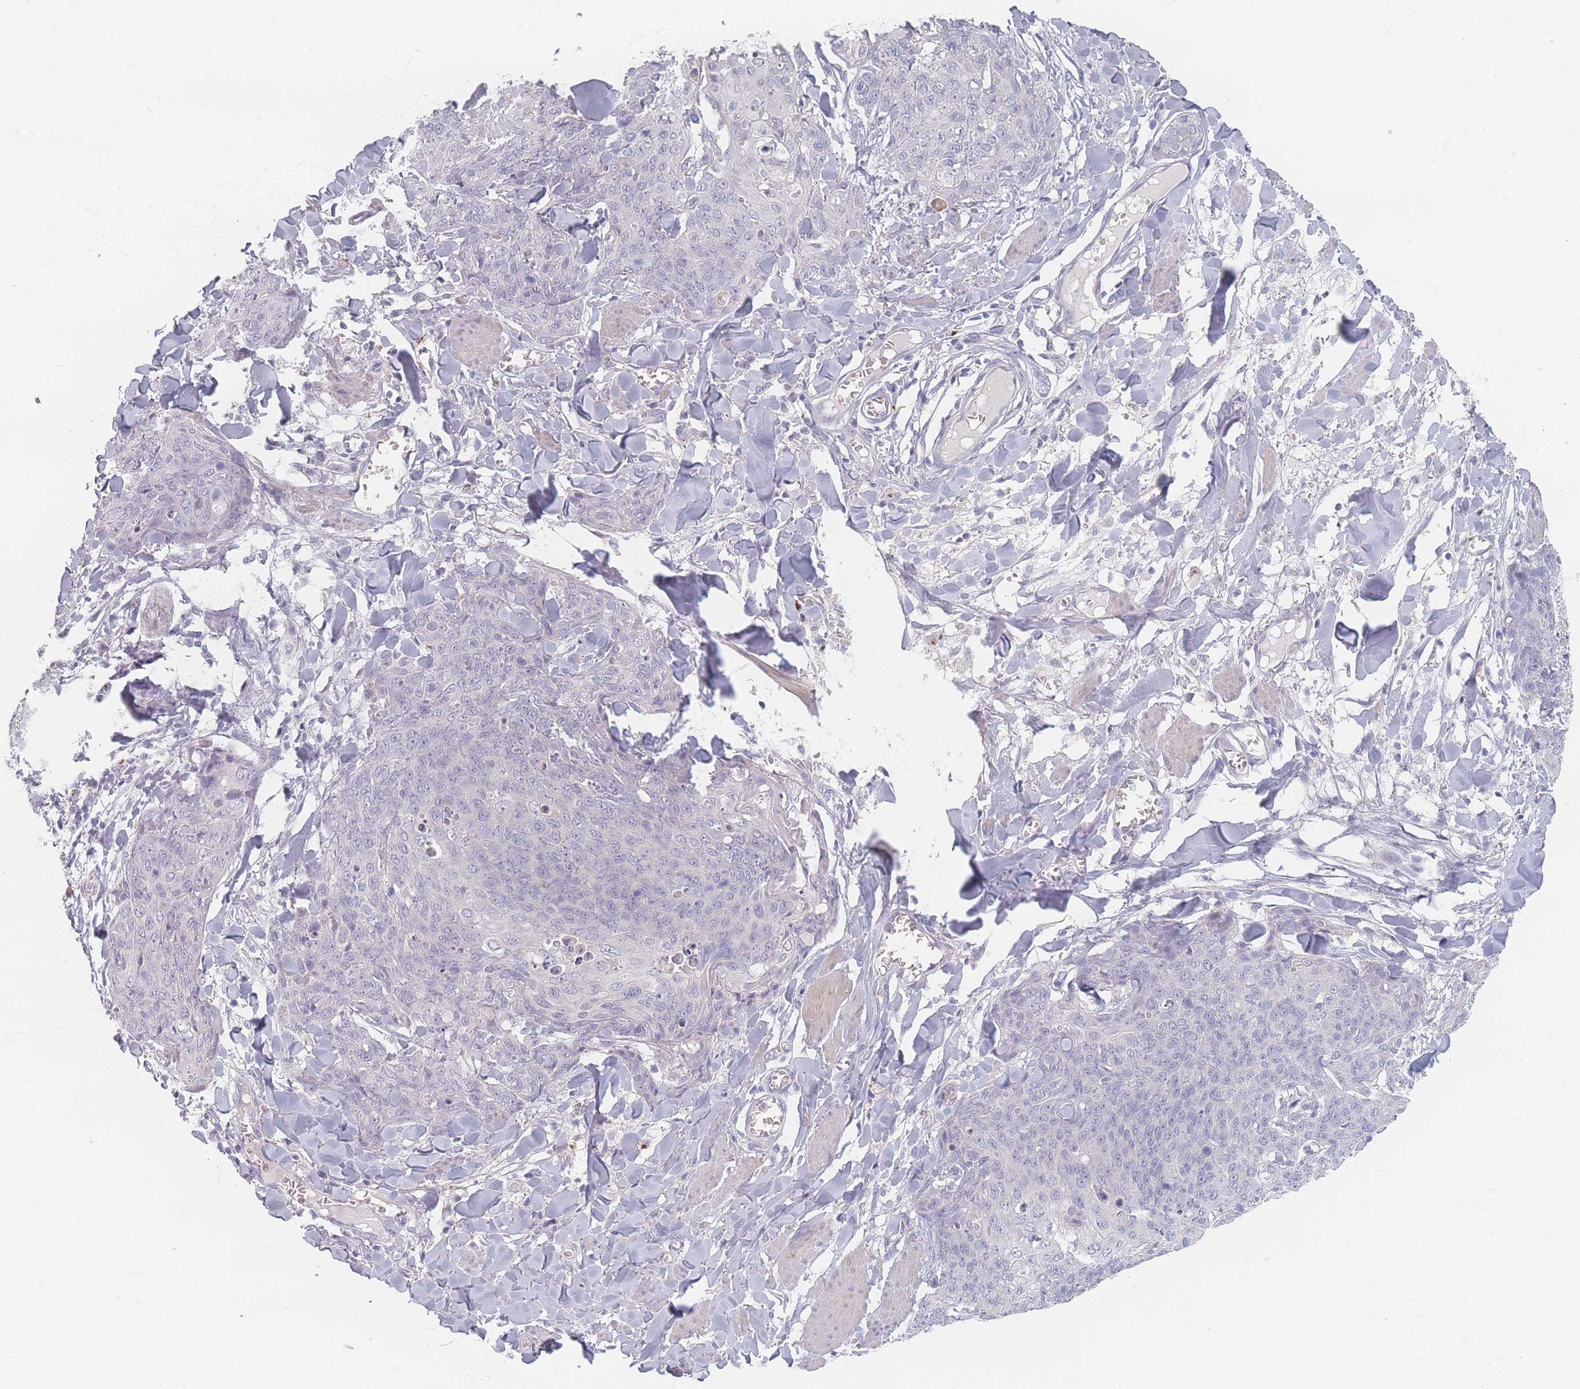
{"staining": {"intensity": "negative", "quantity": "none", "location": "none"}, "tissue": "skin cancer", "cell_type": "Tumor cells", "image_type": "cancer", "snomed": [{"axis": "morphology", "description": "Squamous cell carcinoma, NOS"}, {"axis": "topography", "description": "Skin"}, {"axis": "topography", "description": "Vulva"}], "caption": "This micrograph is of skin squamous cell carcinoma stained with immunohistochemistry (IHC) to label a protein in brown with the nuclei are counter-stained blue. There is no staining in tumor cells.", "gene": "TMOD1", "patient": {"sex": "female", "age": 85}}